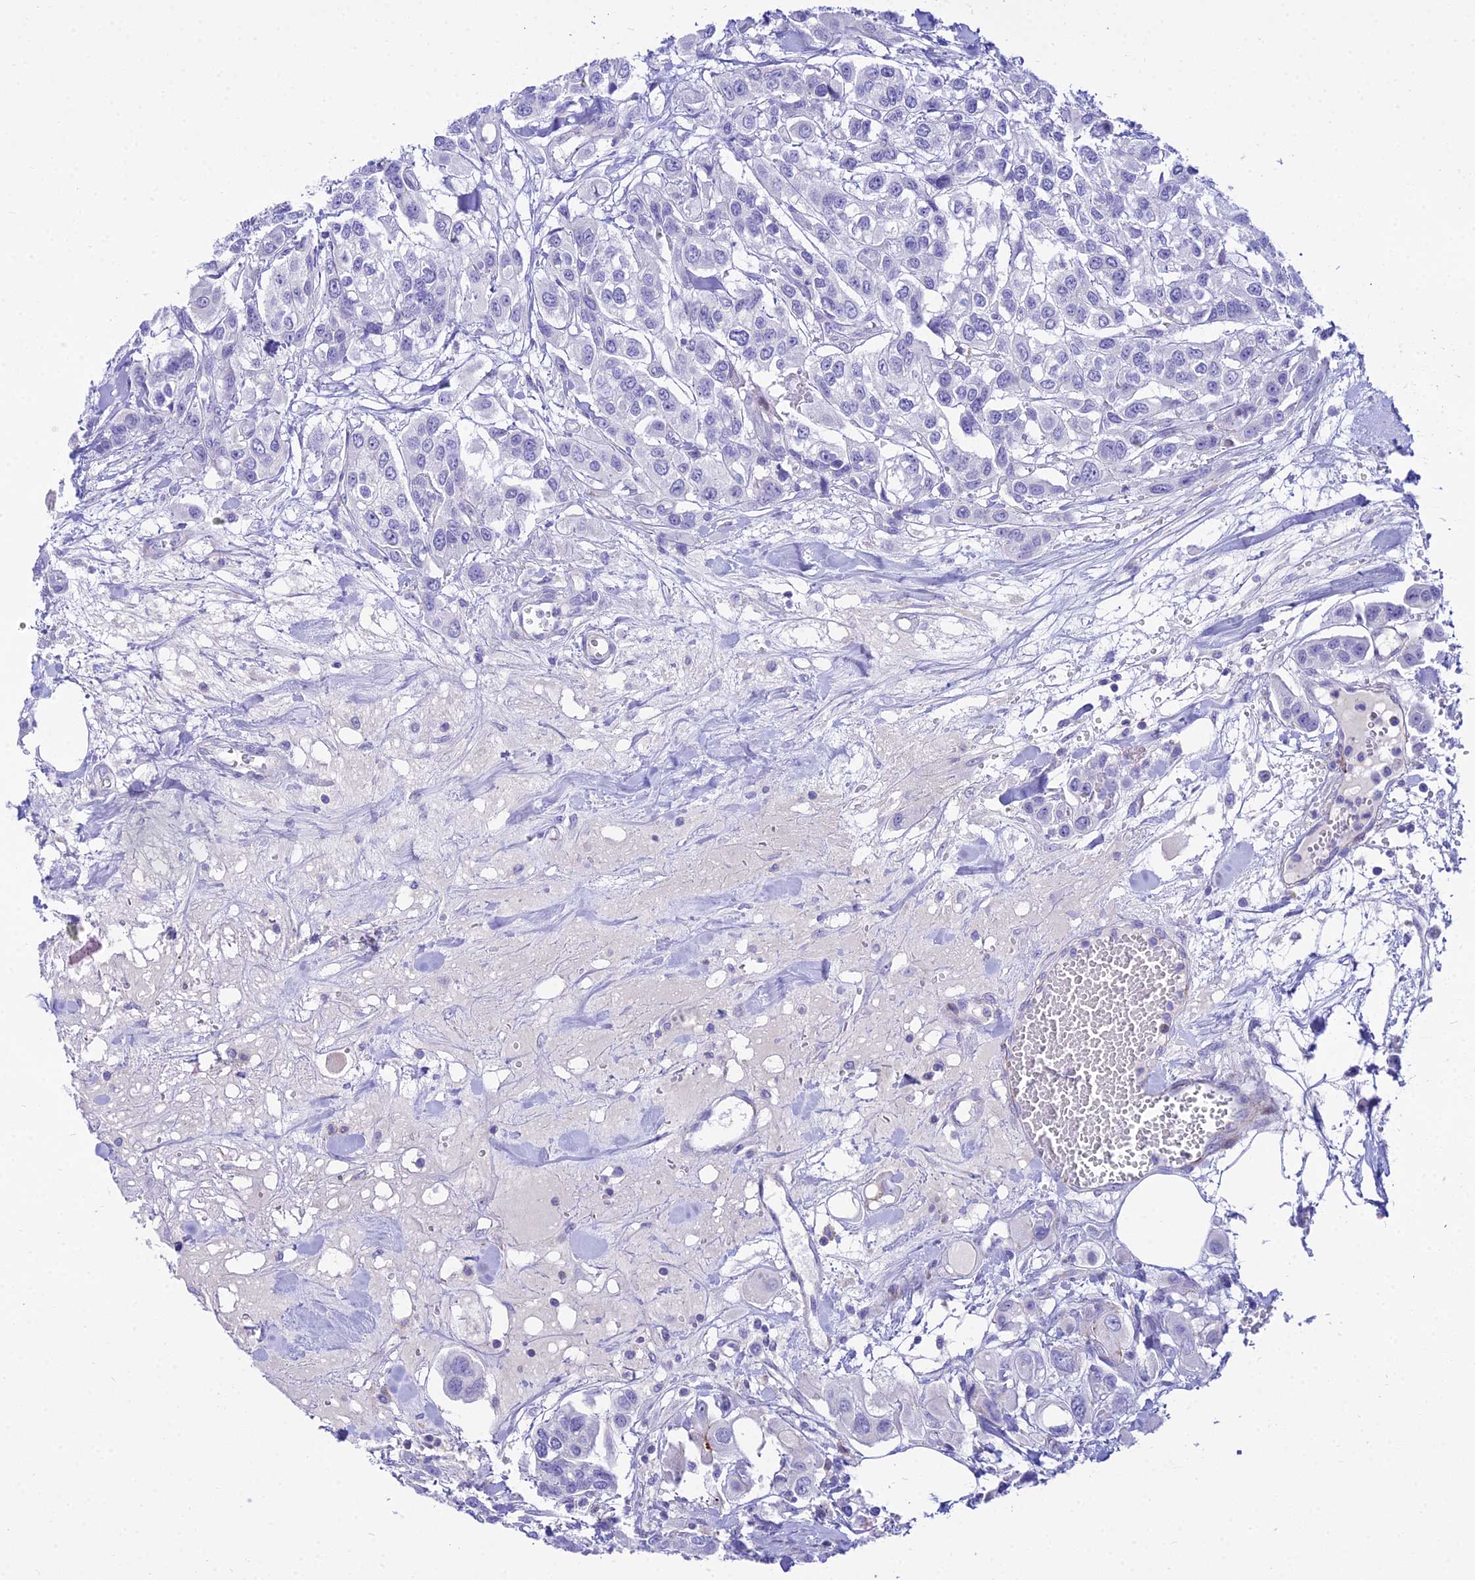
{"staining": {"intensity": "negative", "quantity": "none", "location": "none"}, "tissue": "urothelial cancer", "cell_type": "Tumor cells", "image_type": "cancer", "snomed": [{"axis": "morphology", "description": "Urothelial carcinoma, High grade"}, {"axis": "topography", "description": "Urinary bladder"}], "caption": "IHC of urothelial carcinoma (high-grade) shows no positivity in tumor cells.", "gene": "DLX1", "patient": {"sex": "male", "age": 67}}